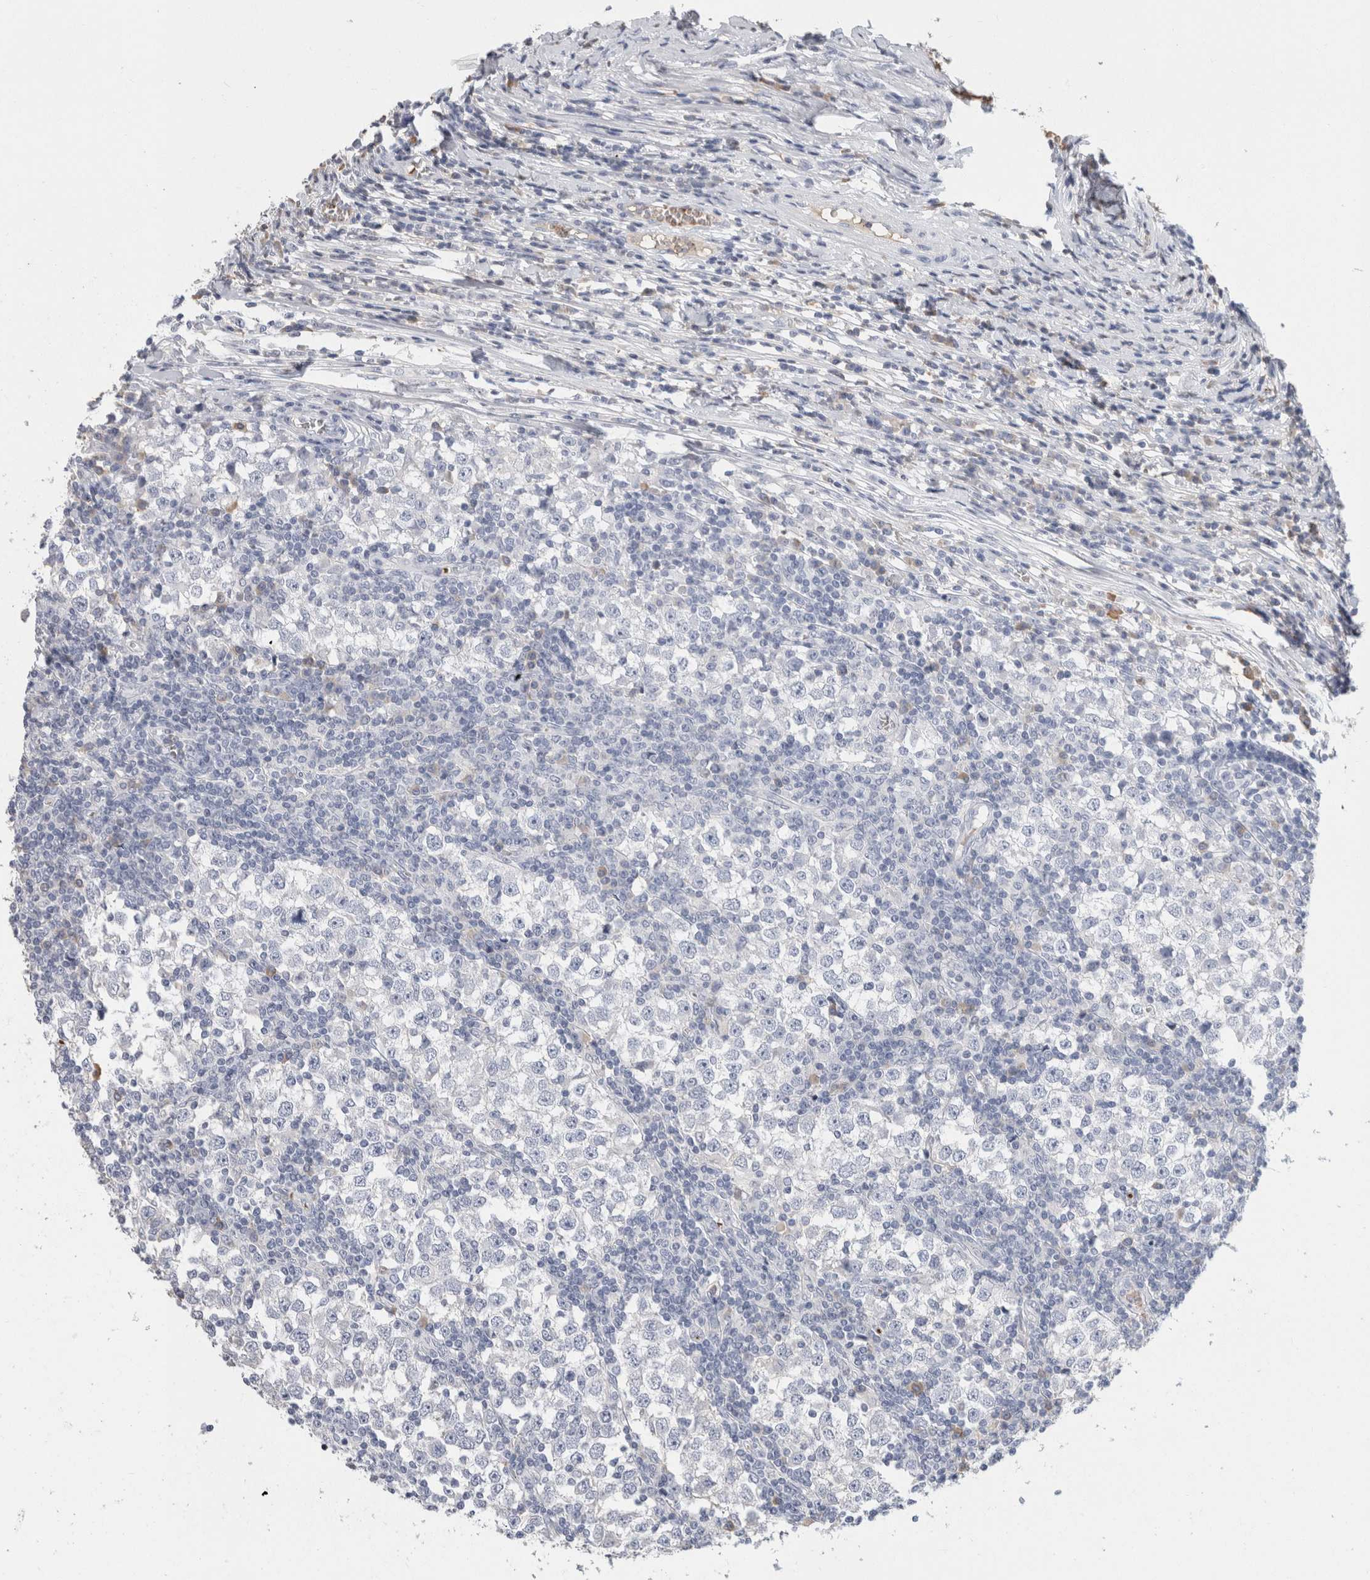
{"staining": {"intensity": "negative", "quantity": "none", "location": "none"}, "tissue": "testis cancer", "cell_type": "Tumor cells", "image_type": "cancer", "snomed": [{"axis": "morphology", "description": "Seminoma, NOS"}, {"axis": "topography", "description": "Testis"}], "caption": "Testis cancer was stained to show a protein in brown. There is no significant staining in tumor cells. (DAB IHC visualized using brightfield microscopy, high magnification).", "gene": "CA1", "patient": {"sex": "male", "age": 65}}